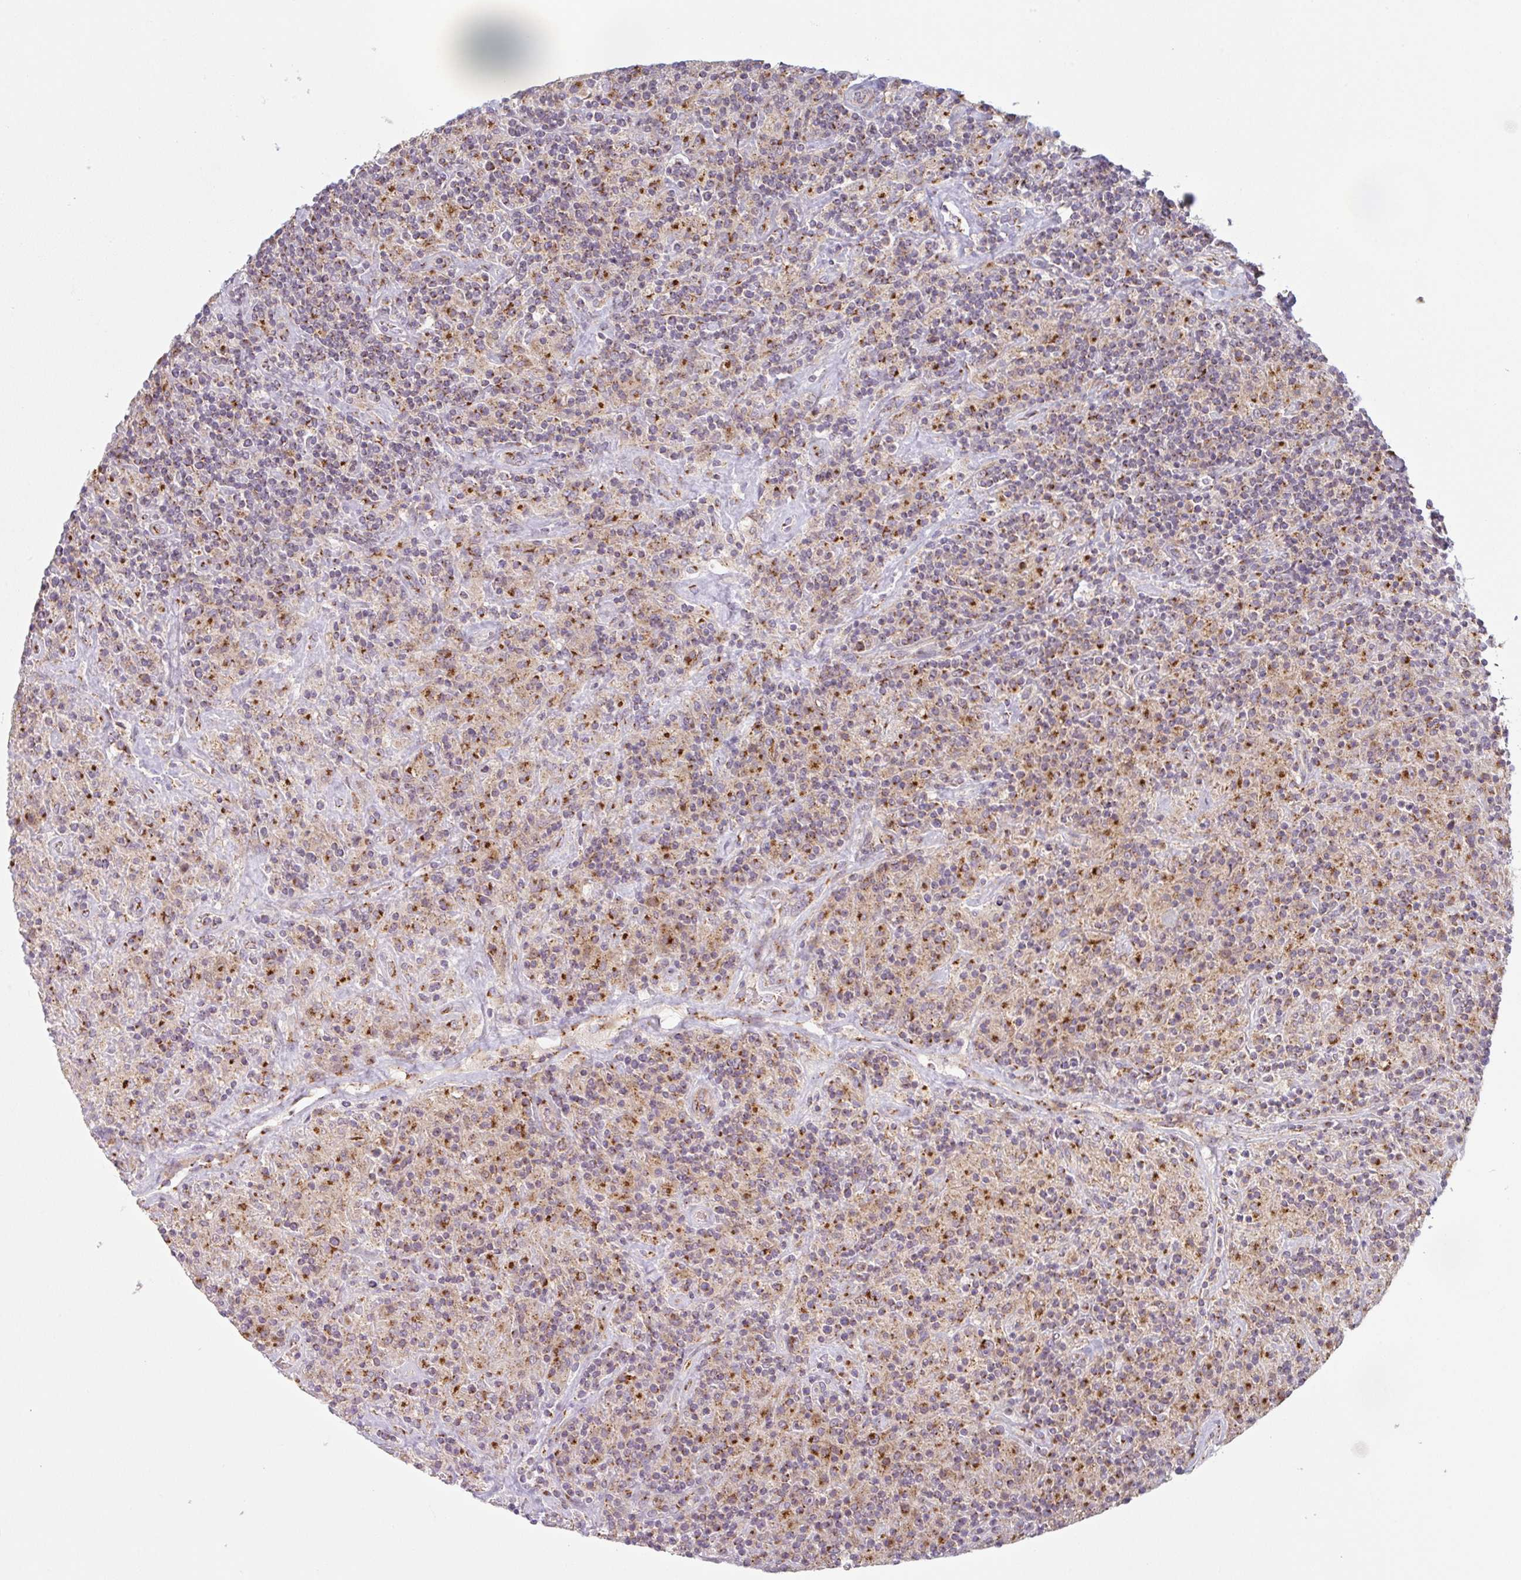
{"staining": {"intensity": "strong", "quantity": ">75%", "location": "cytoplasmic/membranous"}, "tissue": "lymphoma", "cell_type": "Tumor cells", "image_type": "cancer", "snomed": [{"axis": "morphology", "description": "Hodgkin's disease, NOS"}, {"axis": "topography", "description": "Lymph node"}], "caption": "Immunohistochemistry micrograph of human lymphoma stained for a protein (brown), which exhibits high levels of strong cytoplasmic/membranous positivity in about >75% of tumor cells.", "gene": "GVQW3", "patient": {"sex": "male", "age": 70}}